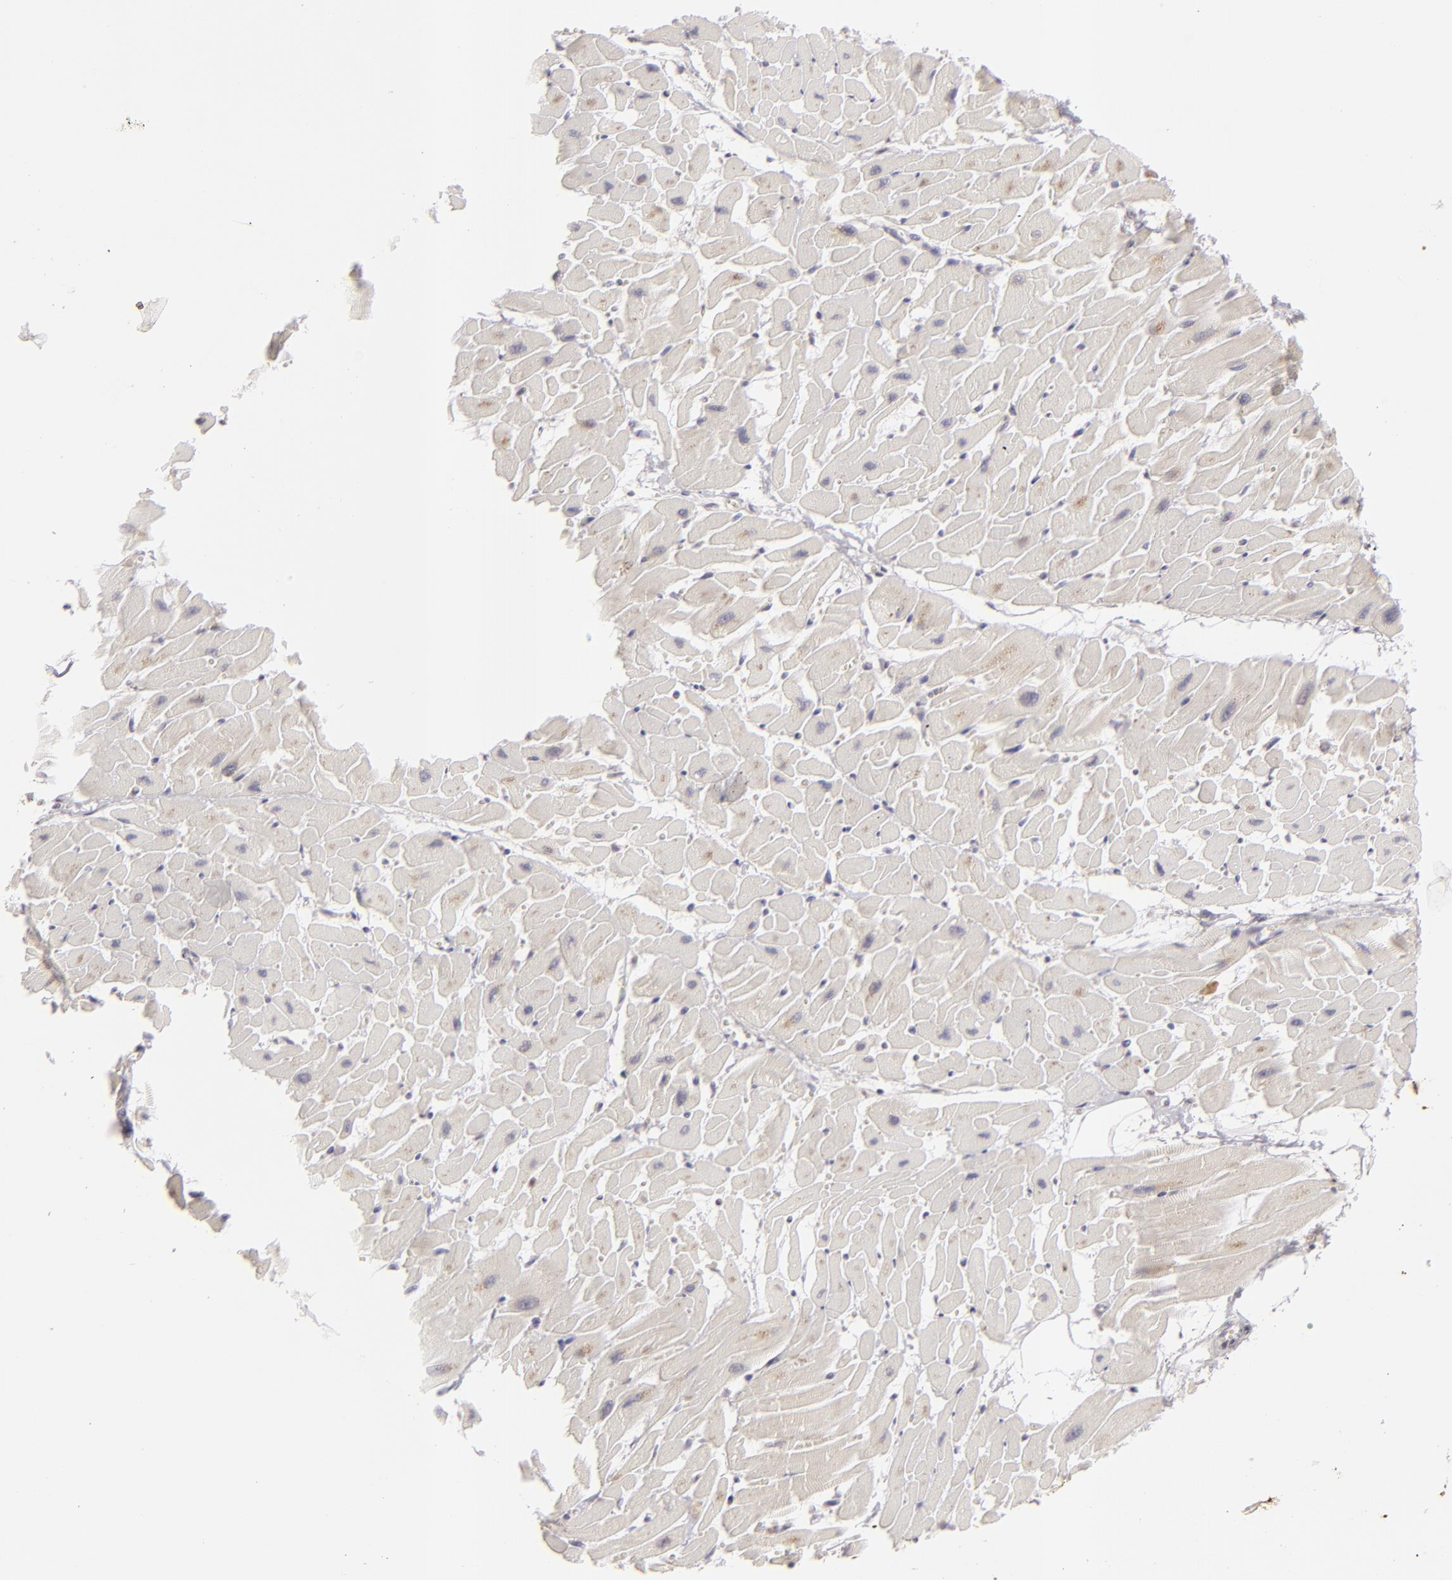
{"staining": {"intensity": "negative", "quantity": "none", "location": "none"}, "tissue": "heart muscle", "cell_type": "Cardiomyocytes", "image_type": "normal", "snomed": [{"axis": "morphology", "description": "Normal tissue, NOS"}, {"axis": "topography", "description": "Heart"}], "caption": "Micrograph shows no protein expression in cardiomyocytes of normal heart muscle.", "gene": "FEN1", "patient": {"sex": "female", "age": 19}}